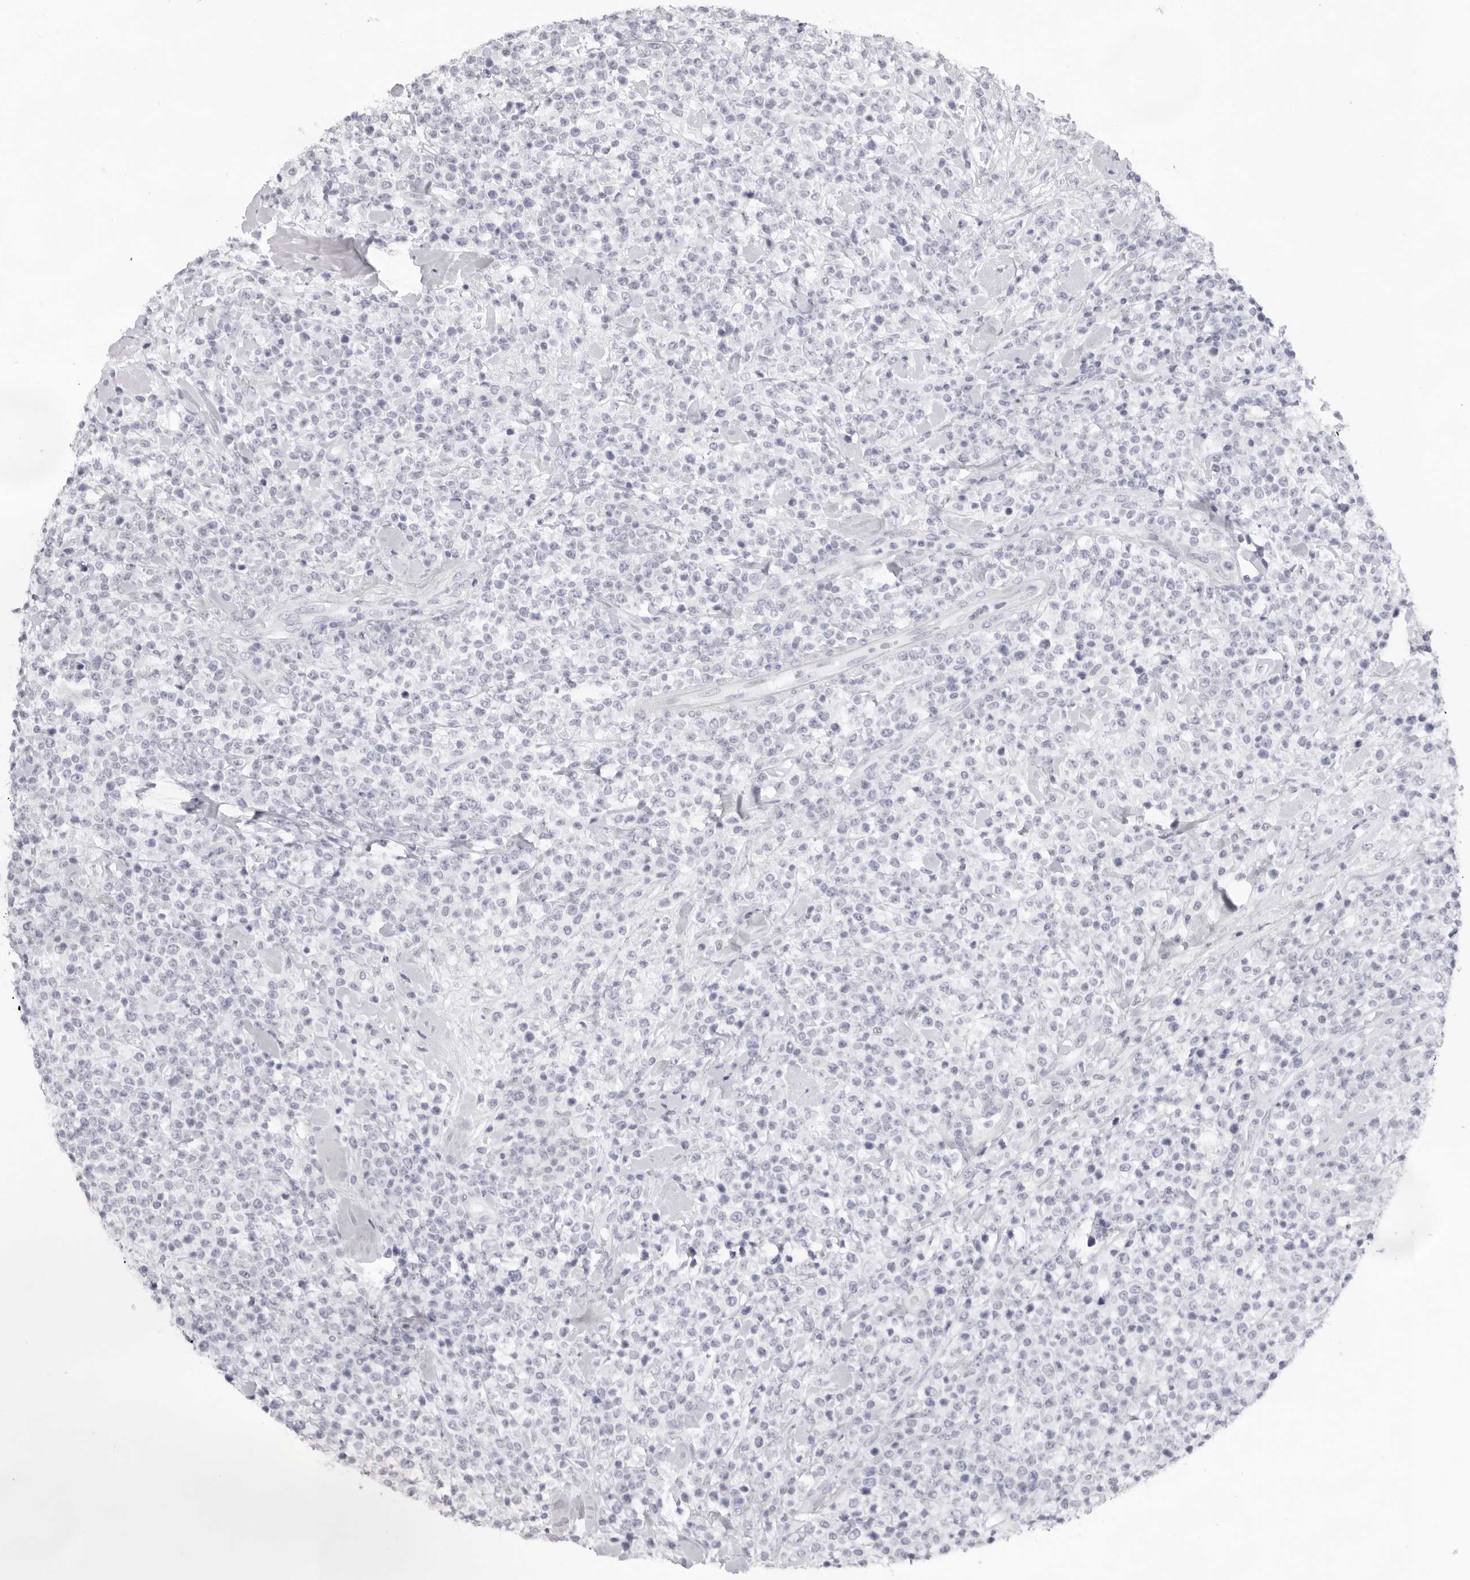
{"staining": {"intensity": "negative", "quantity": "none", "location": "none"}, "tissue": "lymphoma", "cell_type": "Tumor cells", "image_type": "cancer", "snomed": [{"axis": "morphology", "description": "Malignant lymphoma, non-Hodgkin's type, High grade"}, {"axis": "topography", "description": "Colon"}], "caption": "IHC of lymphoma shows no staining in tumor cells.", "gene": "KLK12", "patient": {"sex": "female", "age": 53}}